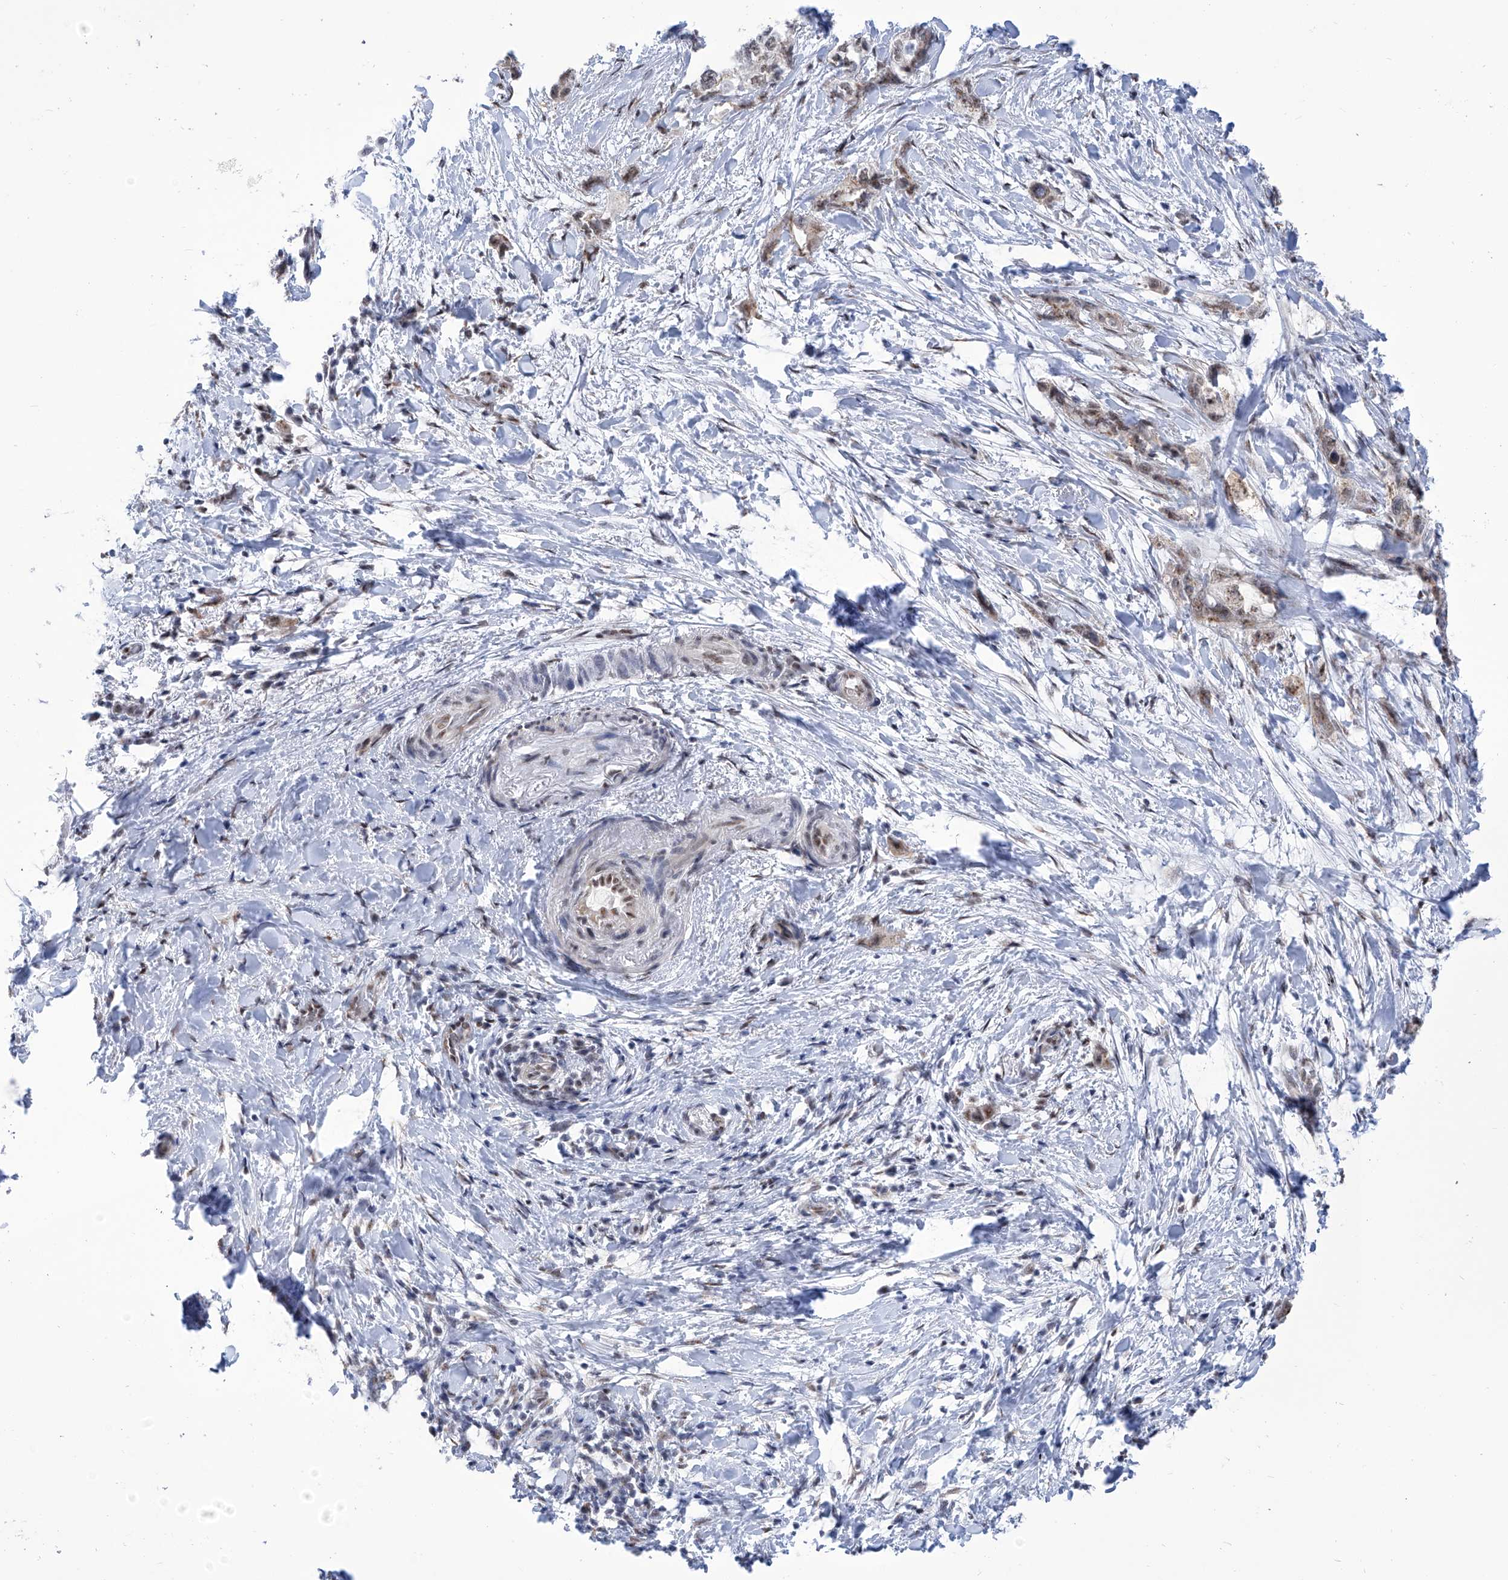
{"staining": {"intensity": "weak", "quantity": ">75%", "location": "nuclear"}, "tissue": "pancreatic cancer", "cell_type": "Tumor cells", "image_type": "cancer", "snomed": [{"axis": "morphology", "description": "Adenocarcinoma, NOS"}, {"axis": "topography", "description": "Pancreas"}], "caption": "Pancreatic adenocarcinoma stained with a protein marker shows weak staining in tumor cells.", "gene": "SART1", "patient": {"sex": "female", "age": 73}}